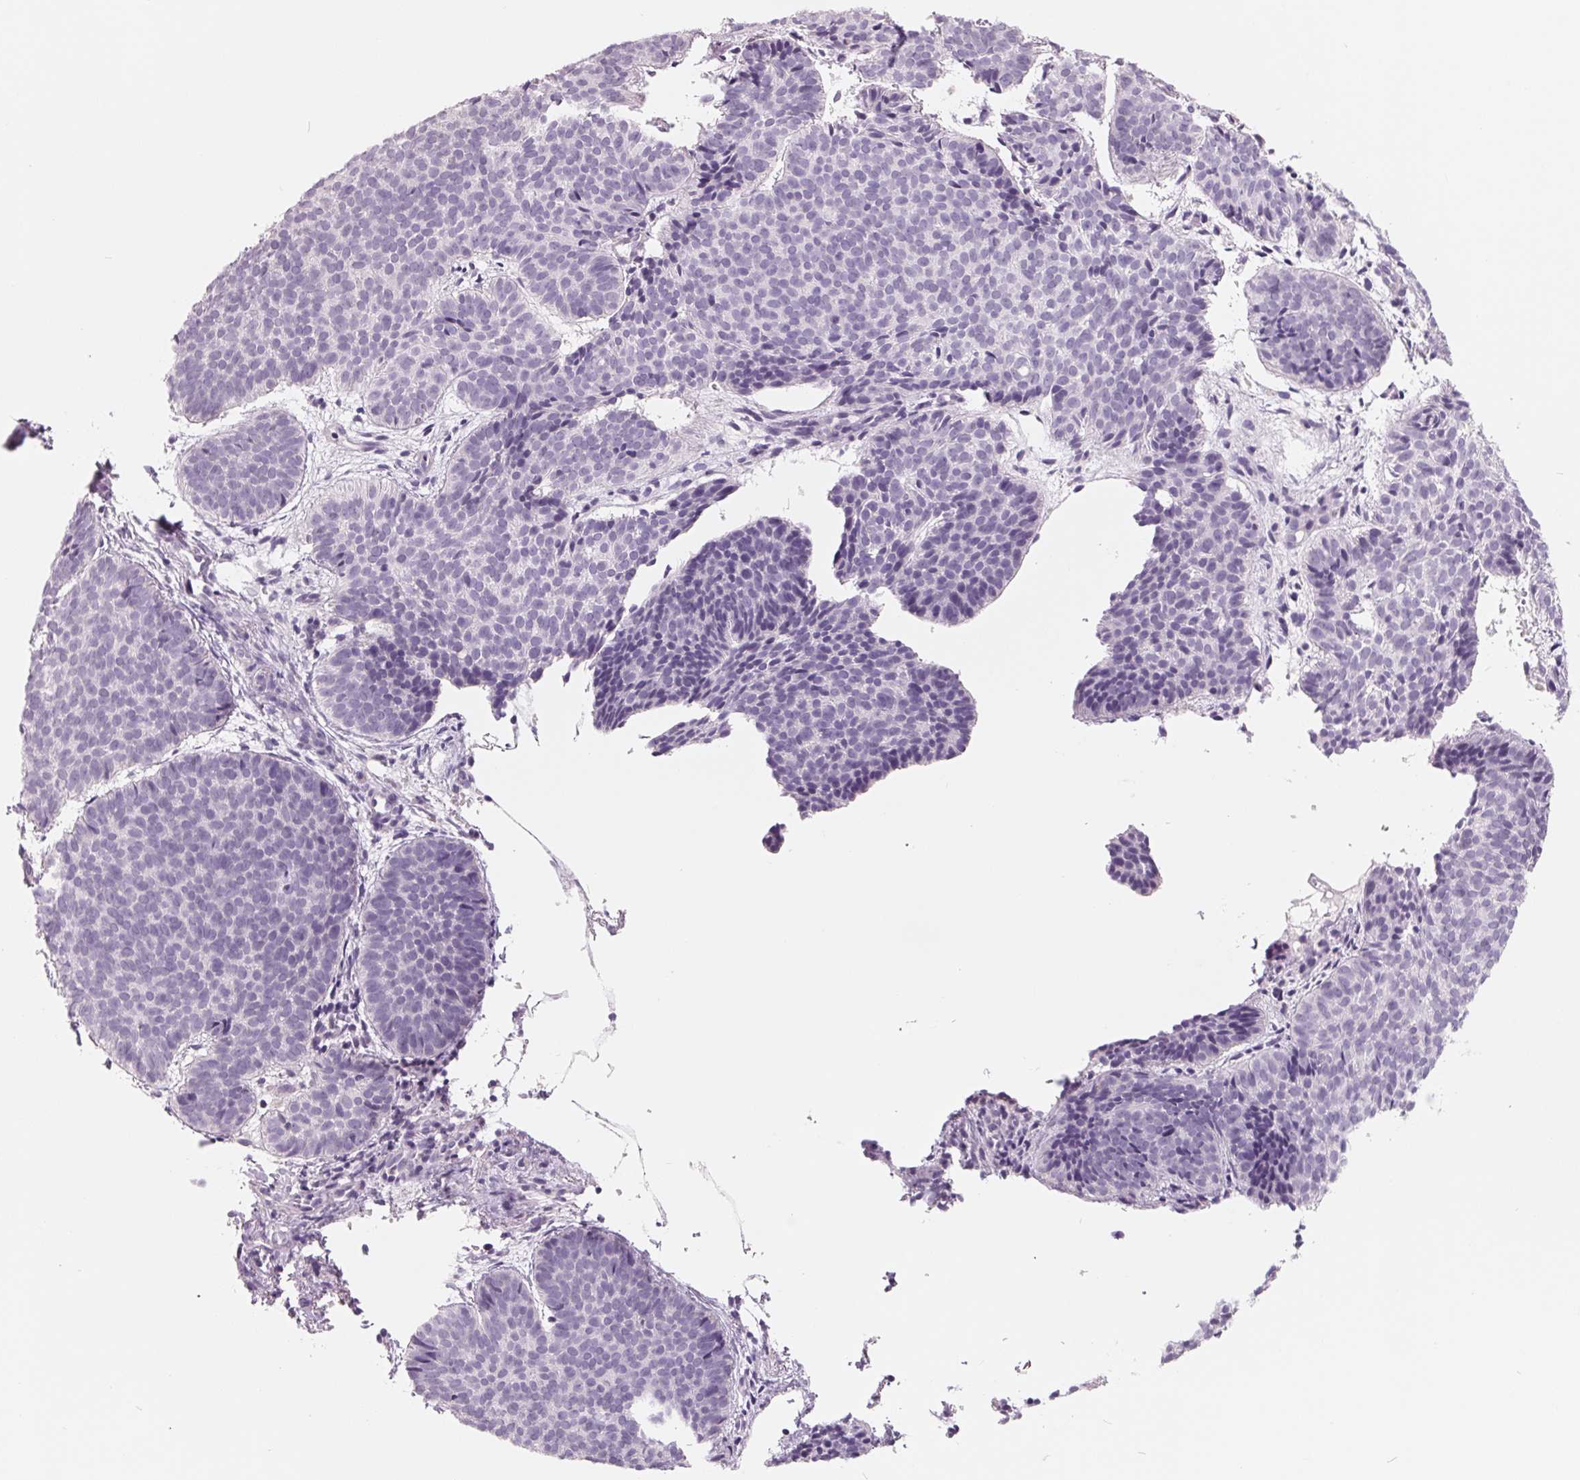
{"staining": {"intensity": "negative", "quantity": "none", "location": "none"}, "tissue": "skin cancer", "cell_type": "Tumor cells", "image_type": "cancer", "snomed": [{"axis": "morphology", "description": "Basal cell carcinoma"}, {"axis": "topography", "description": "Skin"}], "caption": "Immunohistochemical staining of human skin cancer (basal cell carcinoma) displays no significant staining in tumor cells.", "gene": "FTCD", "patient": {"sex": "male", "age": 57}}